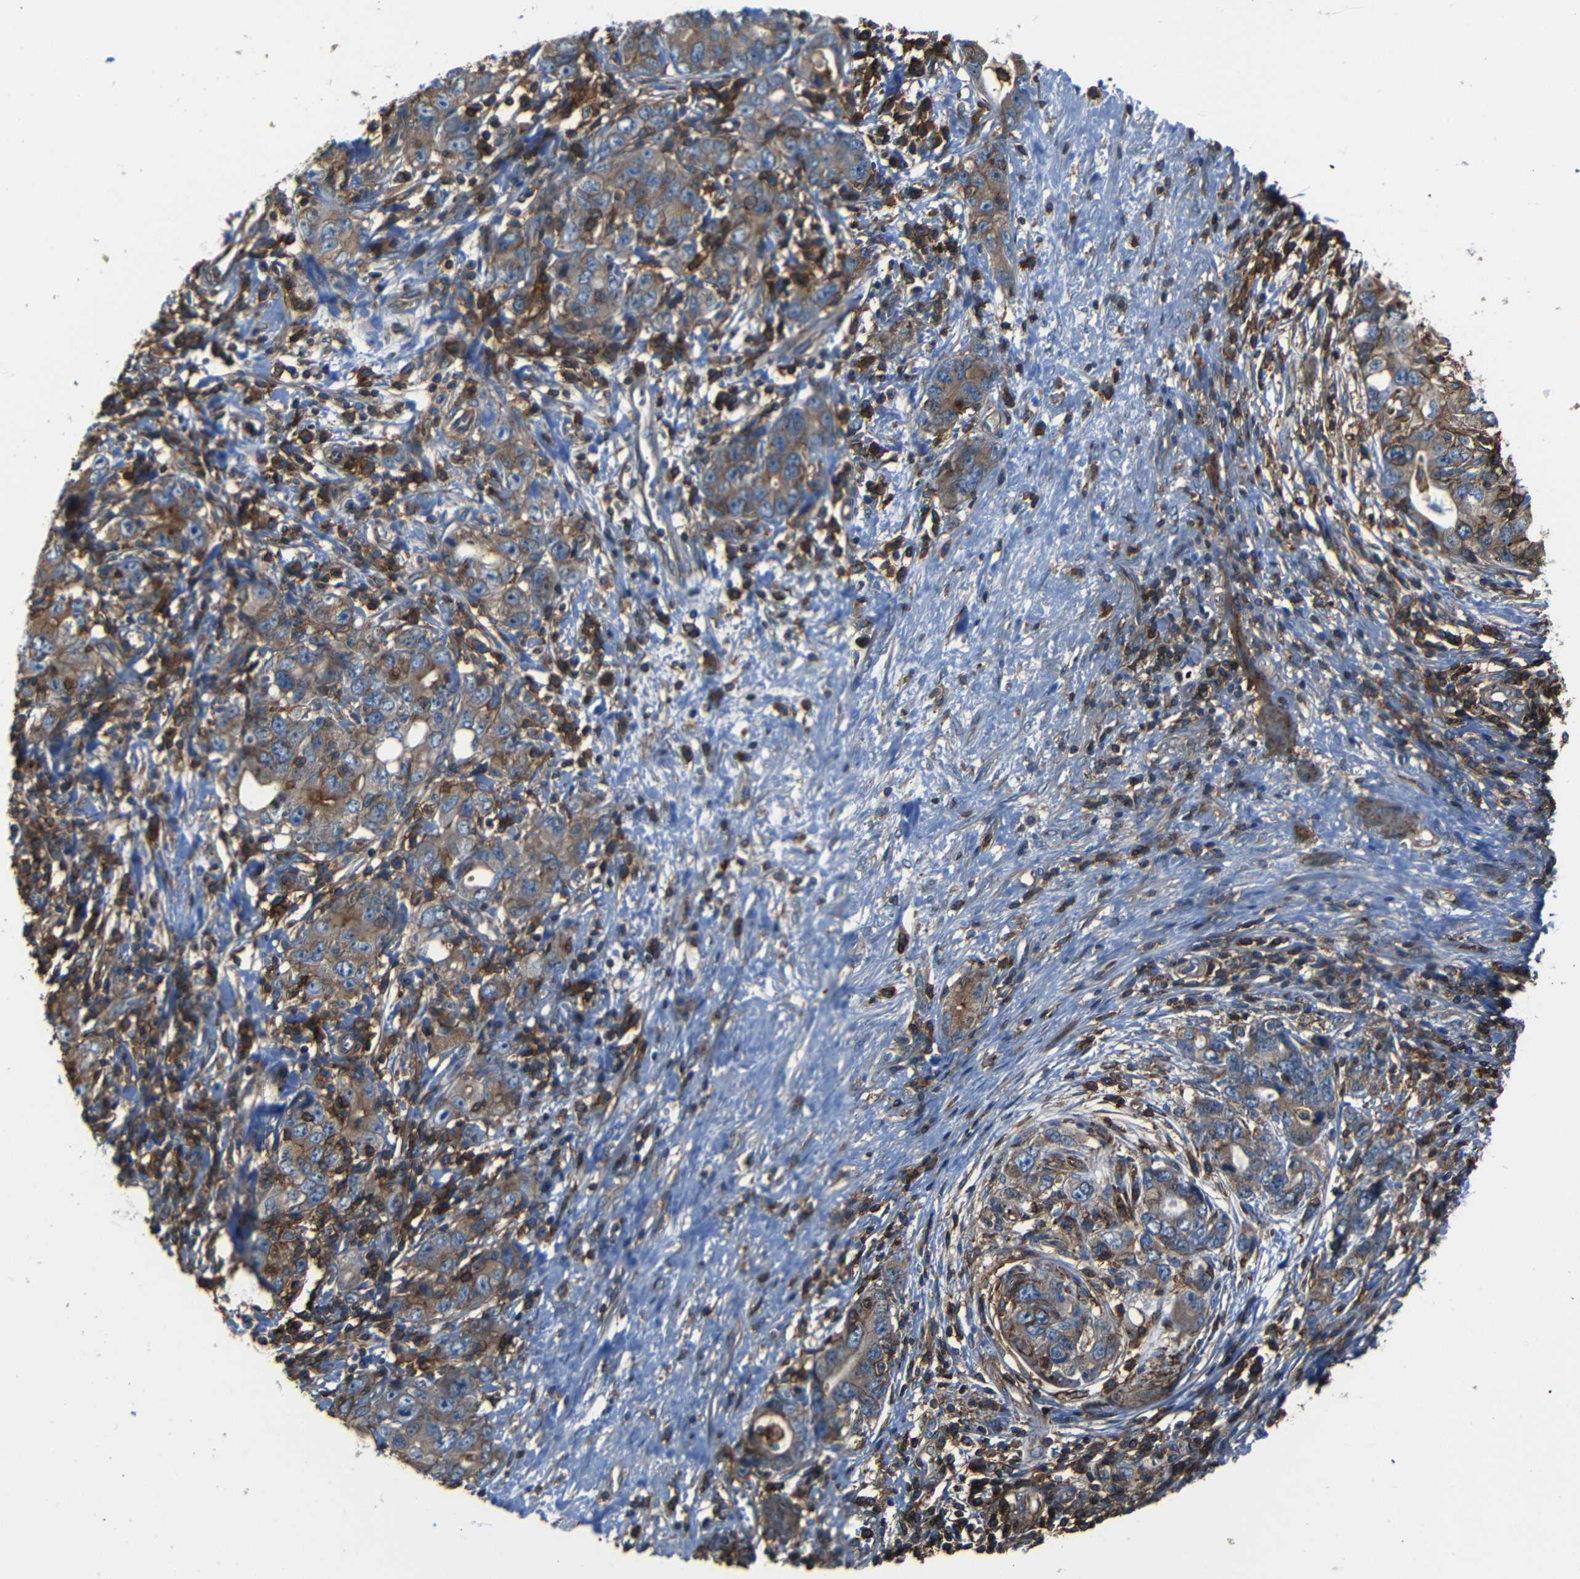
{"staining": {"intensity": "moderate", "quantity": ">75%", "location": "cytoplasmic/membranous"}, "tissue": "stomach cancer", "cell_type": "Tumor cells", "image_type": "cancer", "snomed": [{"axis": "morphology", "description": "Adenocarcinoma, NOS"}, {"axis": "topography", "description": "Stomach, lower"}], "caption": "Tumor cells display medium levels of moderate cytoplasmic/membranous positivity in approximately >75% of cells in stomach adenocarcinoma.", "gene": "ADGRE5", "patient": {"sex": "female", "age": 93}}